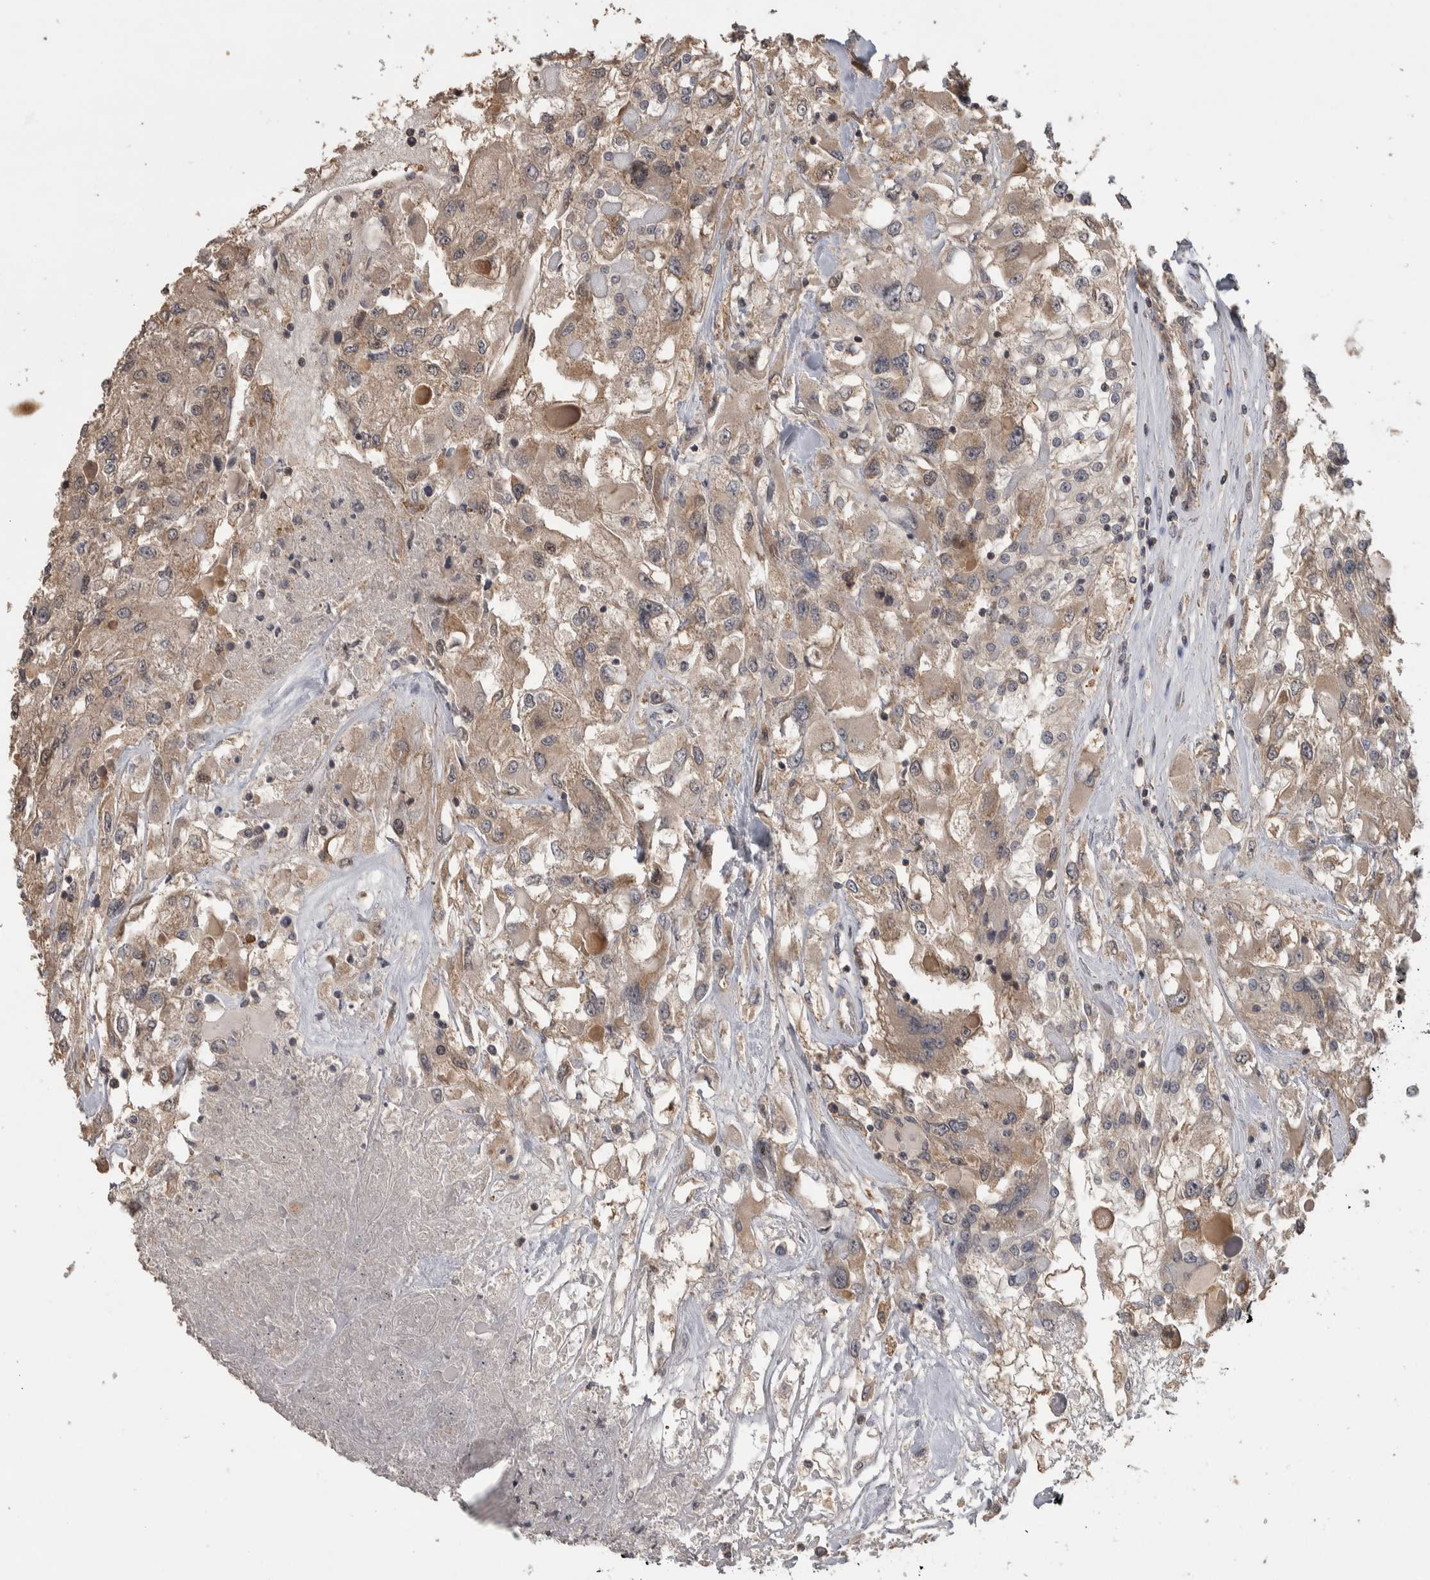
{"staining": {"intensity": "weak", "quantity": "25%-75%", "location": "cytoplasmic/membranous"}, "tissue": "renal cancer", "cell_type": "Tumor cells", "image_type": "cancer", "snomed": [{"axis": "morphology", "description": "Adenocarcinoma, NOS"}, {"axis": "topography", "description": "Kidney"}], "caption": "Renal adenocarcinoma stained for a protein (brown) displays weak cytoplasmic/membranous positive expression in approximately 25%-75% of tumor cells.", "gene": "IFRD1", "patient": {"sex": "female", "age": 52}}